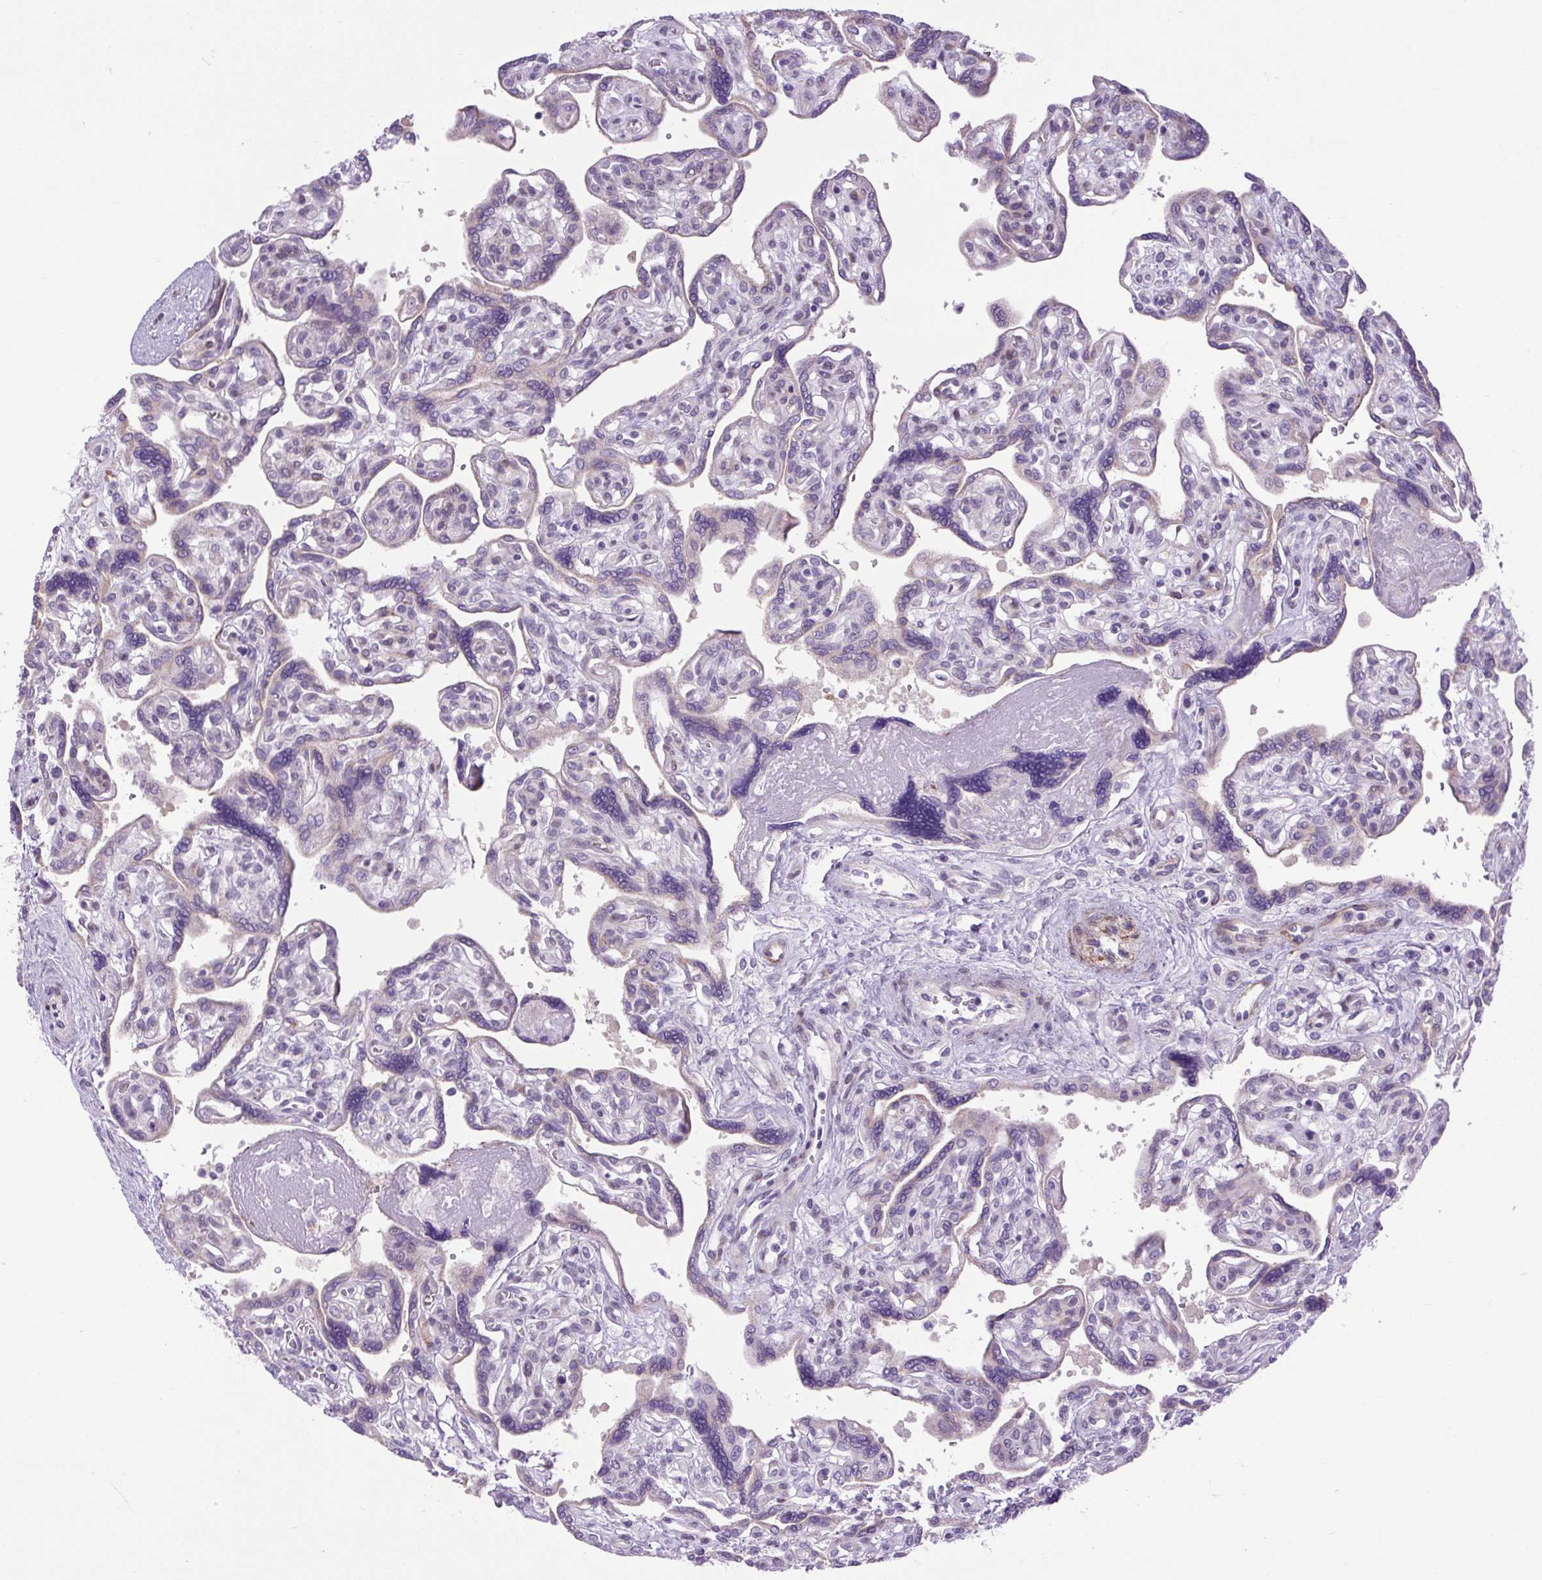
{"staining": {"intensity": "negative", "quantity": "none", "location": "none"}, "tissue": "placenta", "cell_type": "Decidual cells", "image_type": "normal", "snomed": [{"axis": "morphology", "description": "Normal tissue, NOS"}, {"axis": "topography", "description": "Placenta"}], "caption": "Immunohistochemistry (IHC) of unremarkable human placenta reveals no staining in decidual cells.", "gene": "RNASE10", "patient": {"sex": "female", "age": 39}}